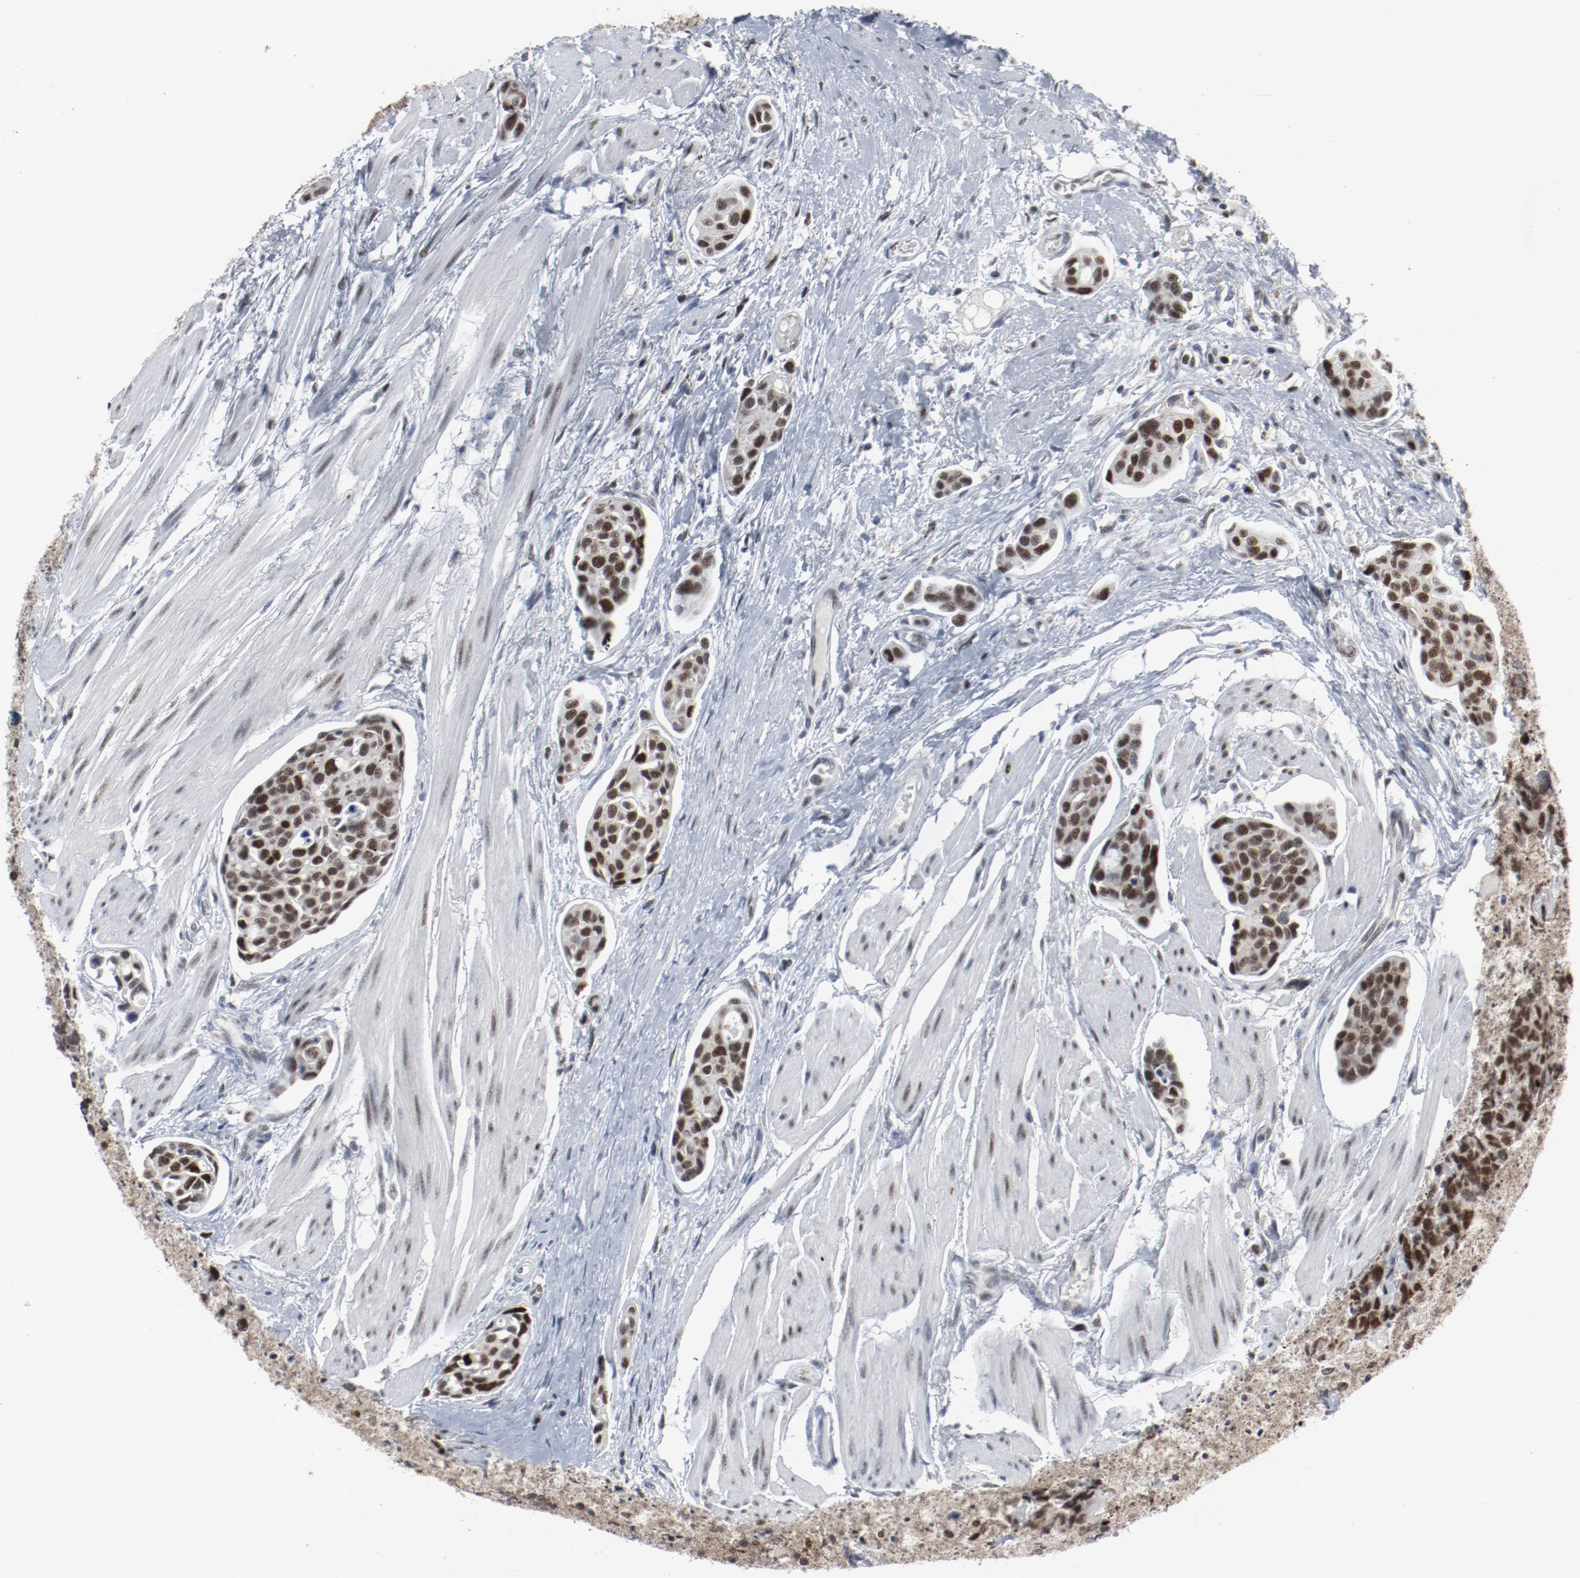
{"staining": {"intensity": "moderate", "quantity": ">75%", "location": "nuclear"}, "tissue": "urothelial cancer", "cell_type": "Tumor cells", "image_type": "cancer", "snomed": [{"axis": "morphology", "description": "Urothelial carcinoma, High grade"}, {"axis": "topography", "description": "Urinary bladder"}], "caption": "High-magnification brightfield microscopy of urothelial cancer stained with DAB (brown) and counterstained with hematoxylin (blue). tumor cells exhibit moderate nuclear positivity is seen in about>75% of cells.", "gene": "JMJD6", "patient": {"sex": "male", "age": 78}}